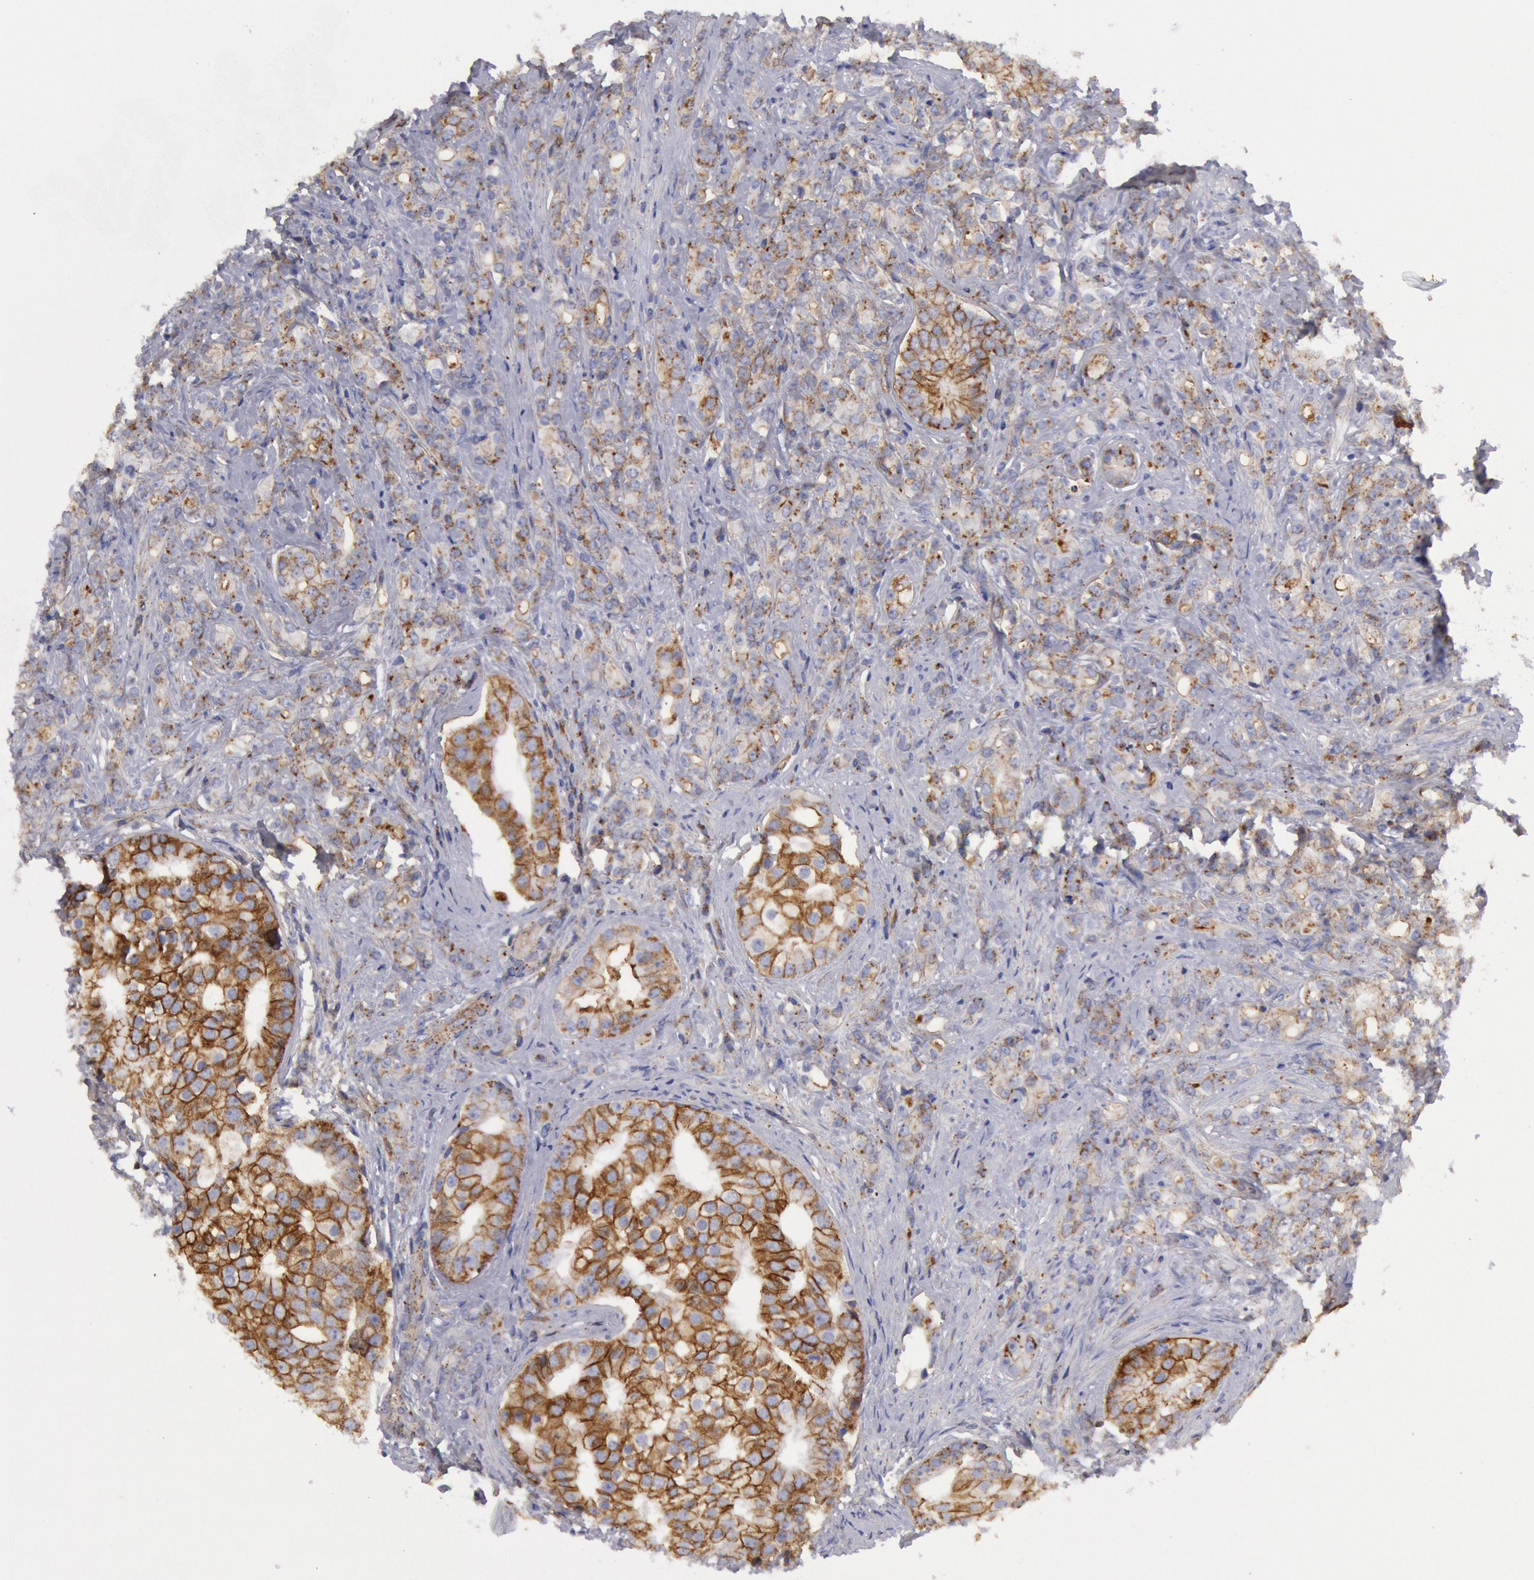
{"staining": {"intensity": "weak", "quantity": "<25%", "location": "cytoplasmic/membranous"}, "tissue": "prostate cancer", "cell_type": "Tumor cells", "image_type": "cancer", "snomed": [{"axis": "morphology", "description": "Adenocarcinoma, Medium grade"}, {"axis": "topography", "description": "Prostate"}], "caption": "Immunohistochemical staining of prostate adenocarcinoma (medium-grade) reveals no significant expression in tumor cells. (DAB immunohistochemistry (IHC) visualized using brightfield microscopy, high magnification).", "gene": "FLOT1", "patient": {"sex": "male", "age": 59}}